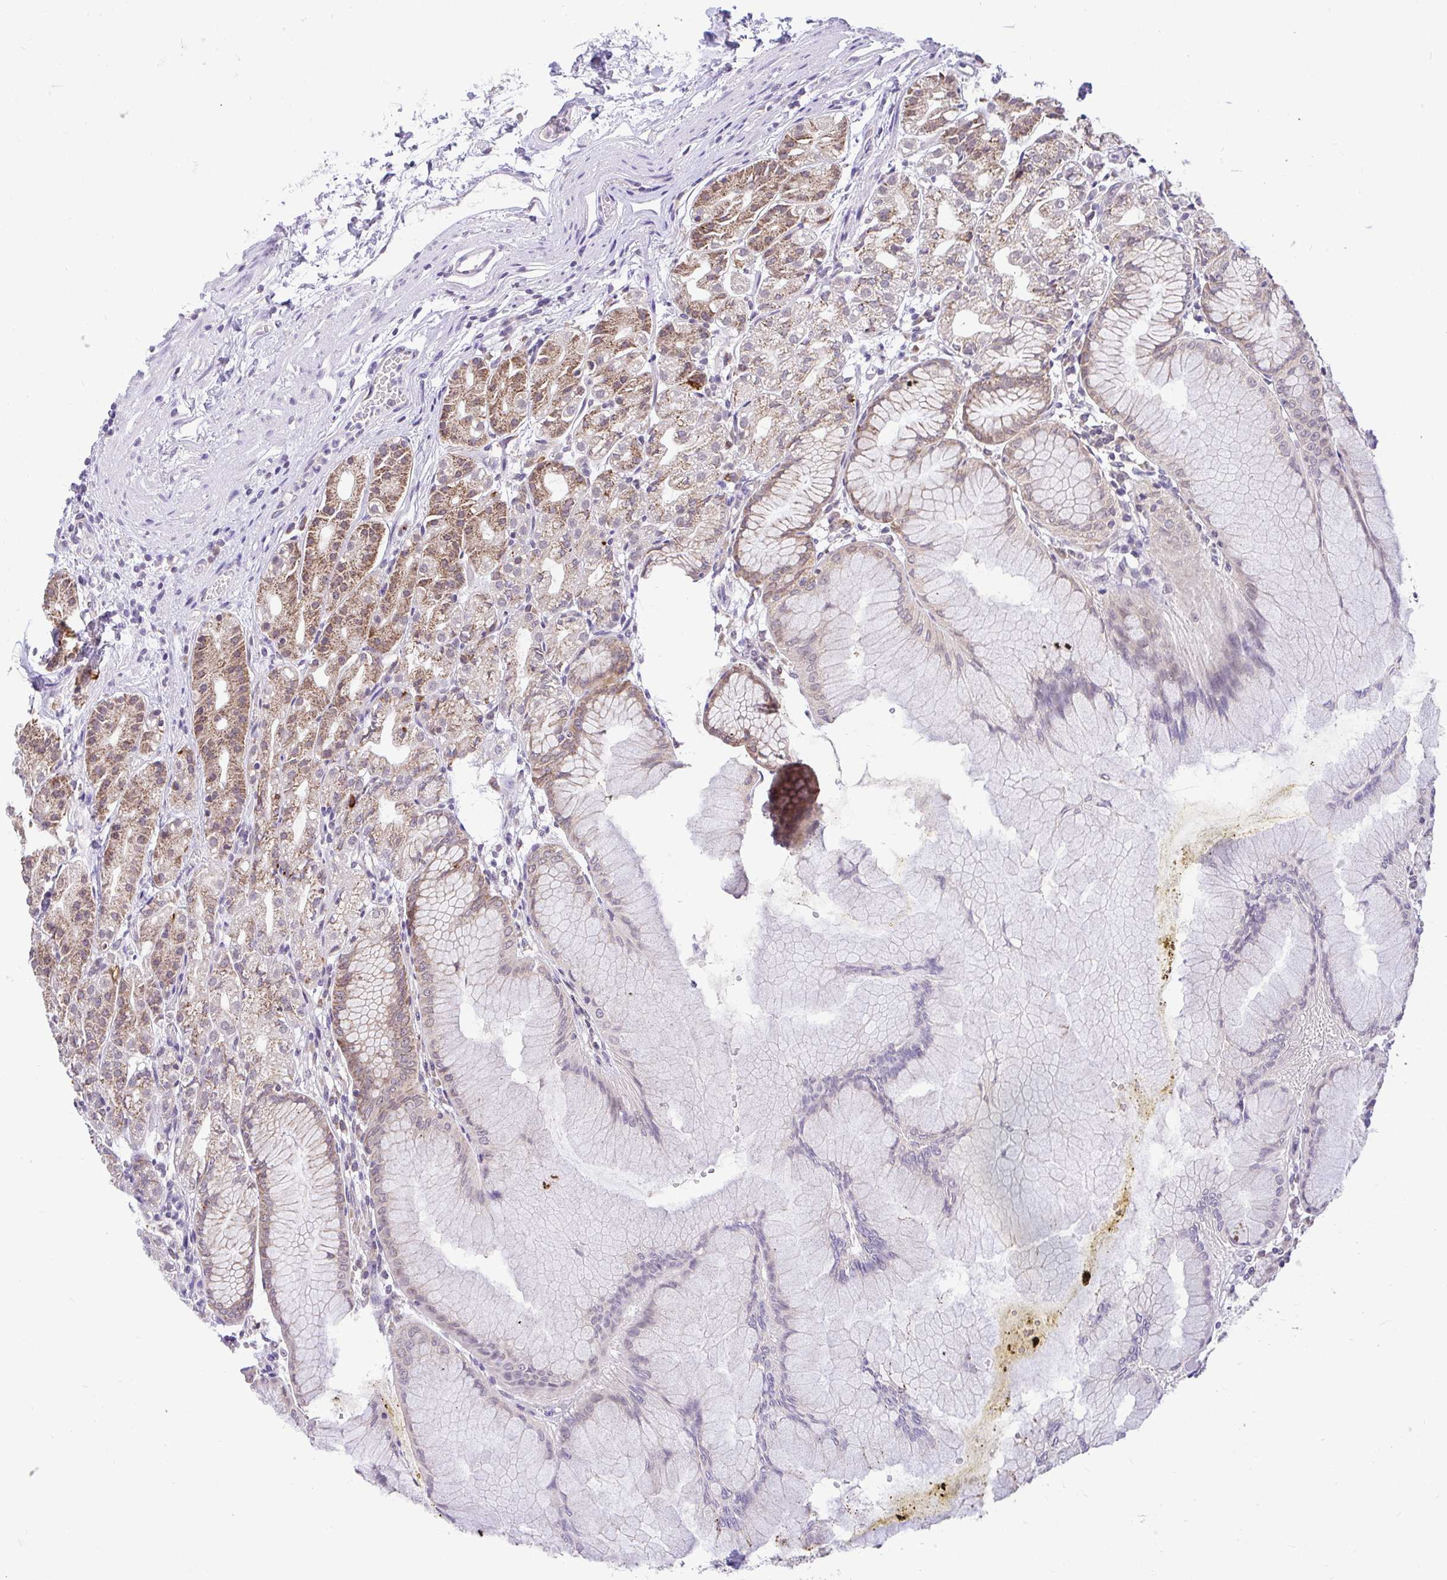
{"staining": {"intensity": "moderate", "quantity": "25%-75%", "location": "cytoplasmic/membranous"}, "tissue": "stomach", "cell_type": "Glandular cells", "image_type": "normal", "snomed": [{"axis": "morphology", "description": "Normal tissue, NOS"}, {"axis": "topography", "description": "Stomach"}], "caption": "Protein staining displays moderate cytoplasmic/membranous staining in about 25%-75% of glandular cells in unremarkable stomach.", "gene": "PYCR2", "patient": {"sex": "female", "age": 57}}